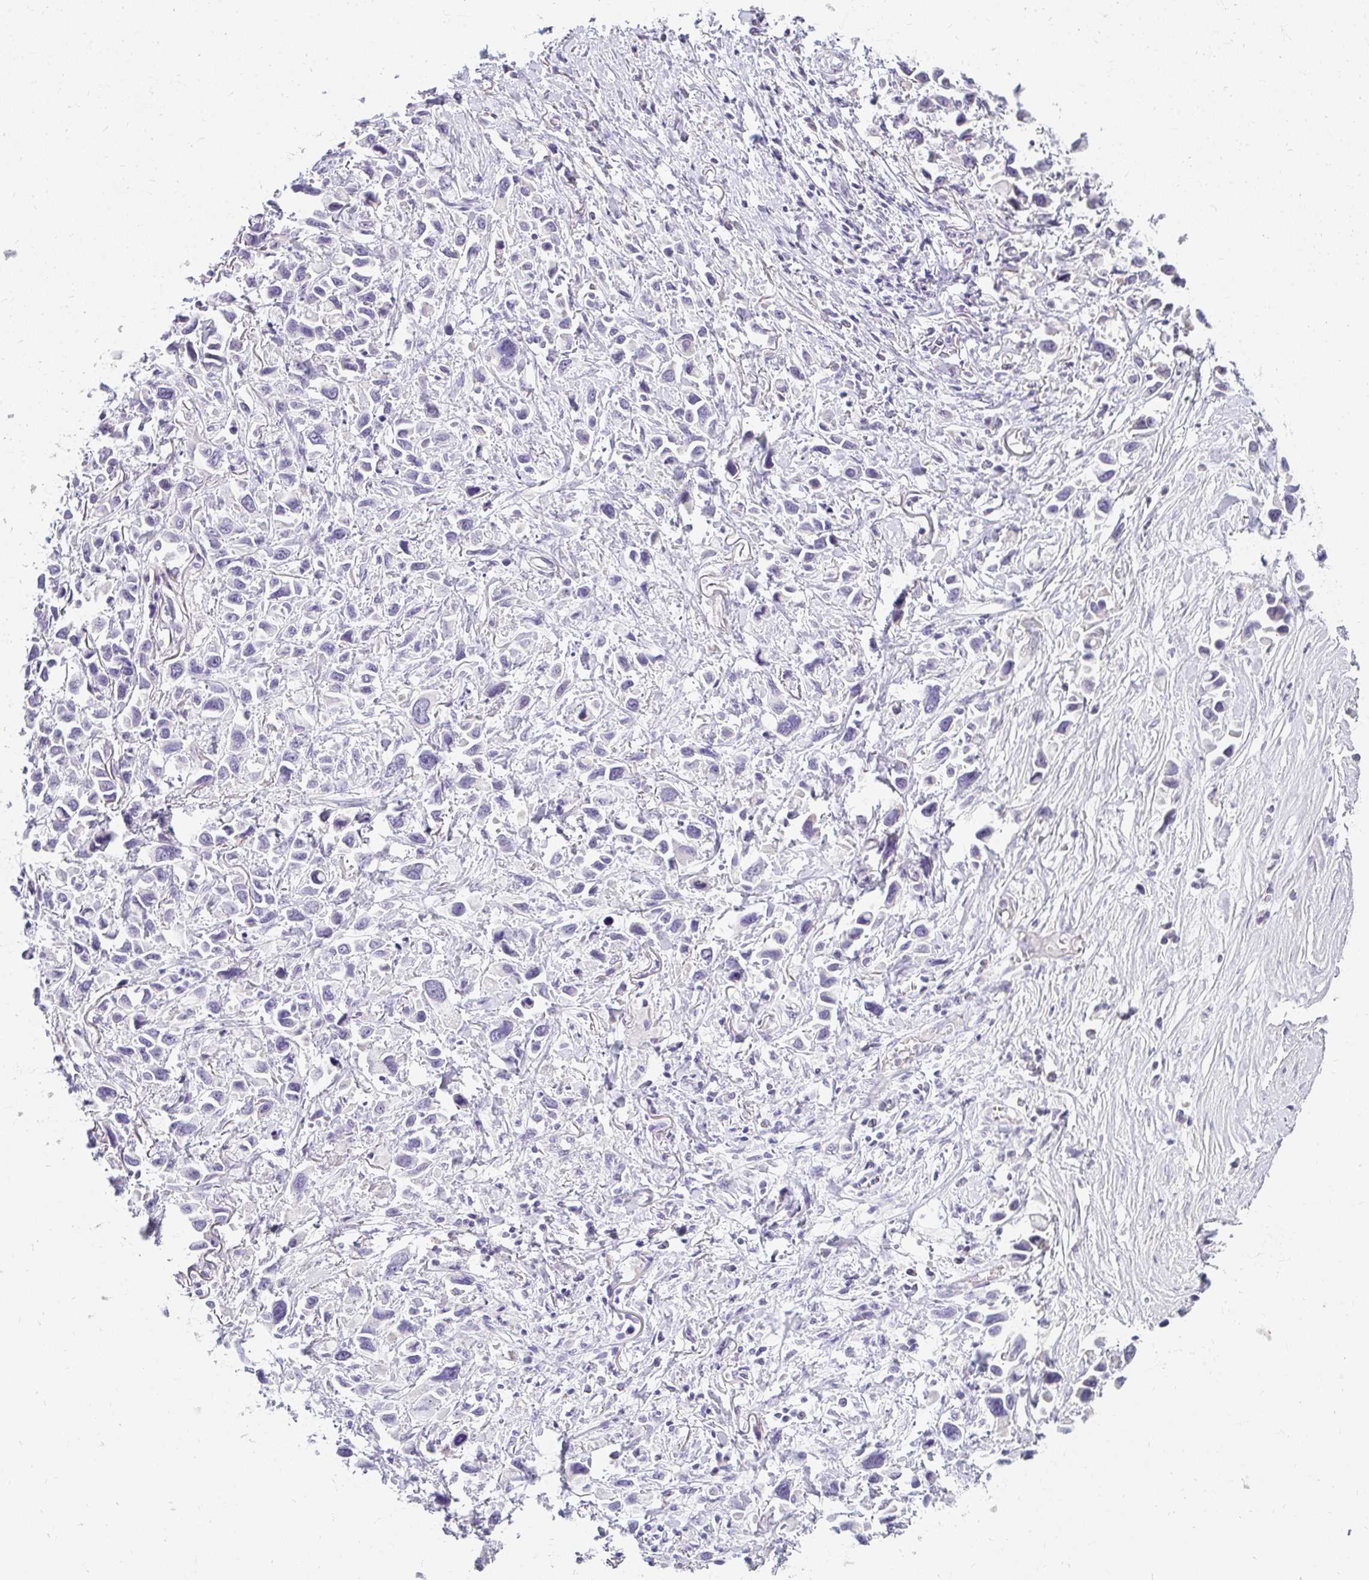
{"staining": {"intensity": "negative", "quantity": "none", "location": "none"}, "tissue": "stomach cancer", "cell_type": "Tumor cells", "image_type": "cancer", "snomed": [{"axis": "morphology", "description": "Adenocarcinoma, NOS"}, {"axis": "topography", "description": "Stomach"}], "caption": "The immunohistochemistry (IHC) image has no significant expression in tumor cells of adenocarcinoma (stomach) tissue.", "gene": "PPP1R3G", "patient": {"sex": "female", "age": 81}}